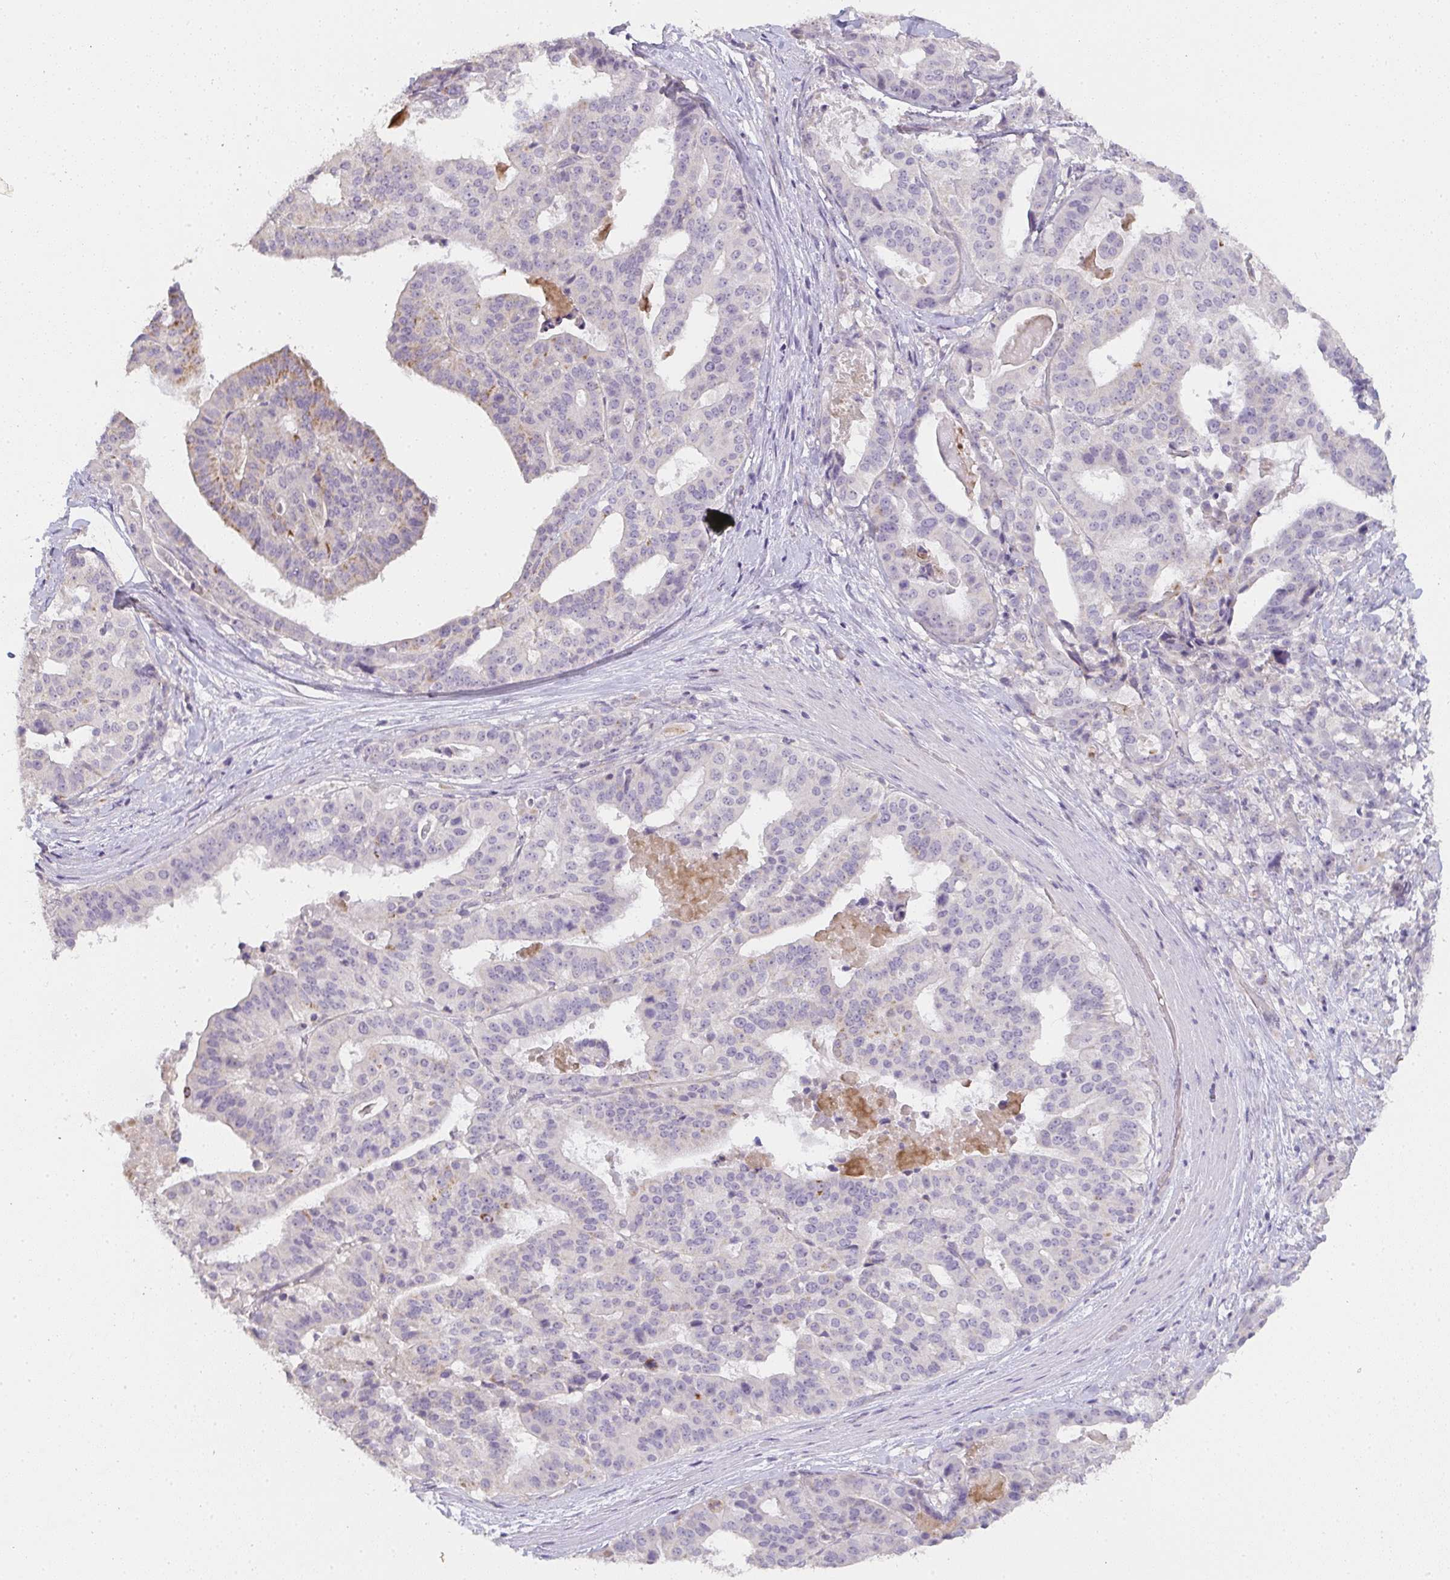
{"staining": {"intensity": "moderate", "quantity": "<25%", "location": "cytoplasmic/membranous"}, "tissue": "stomach cancer", "cell_type": "Tumor cells", "image_type": "cancer", "snomed": [{"axis": "morphology", "description": "Adenocarcinoma, NOS"}, {"axis": "topography", "description": "Stomach"}], "caption": "Immunohistochemical staining of adenocarcinoma (stomach) exhibits low levels of moderate cytoplasmic/membranous staining in approximately <25% of tumor cells. (DAB (3,3'-diaminobenzidine) IHC with brightfield microscopy, high magnification).", "gene": "TMEM219", "patient": {"sex": "male", "age": 48}}